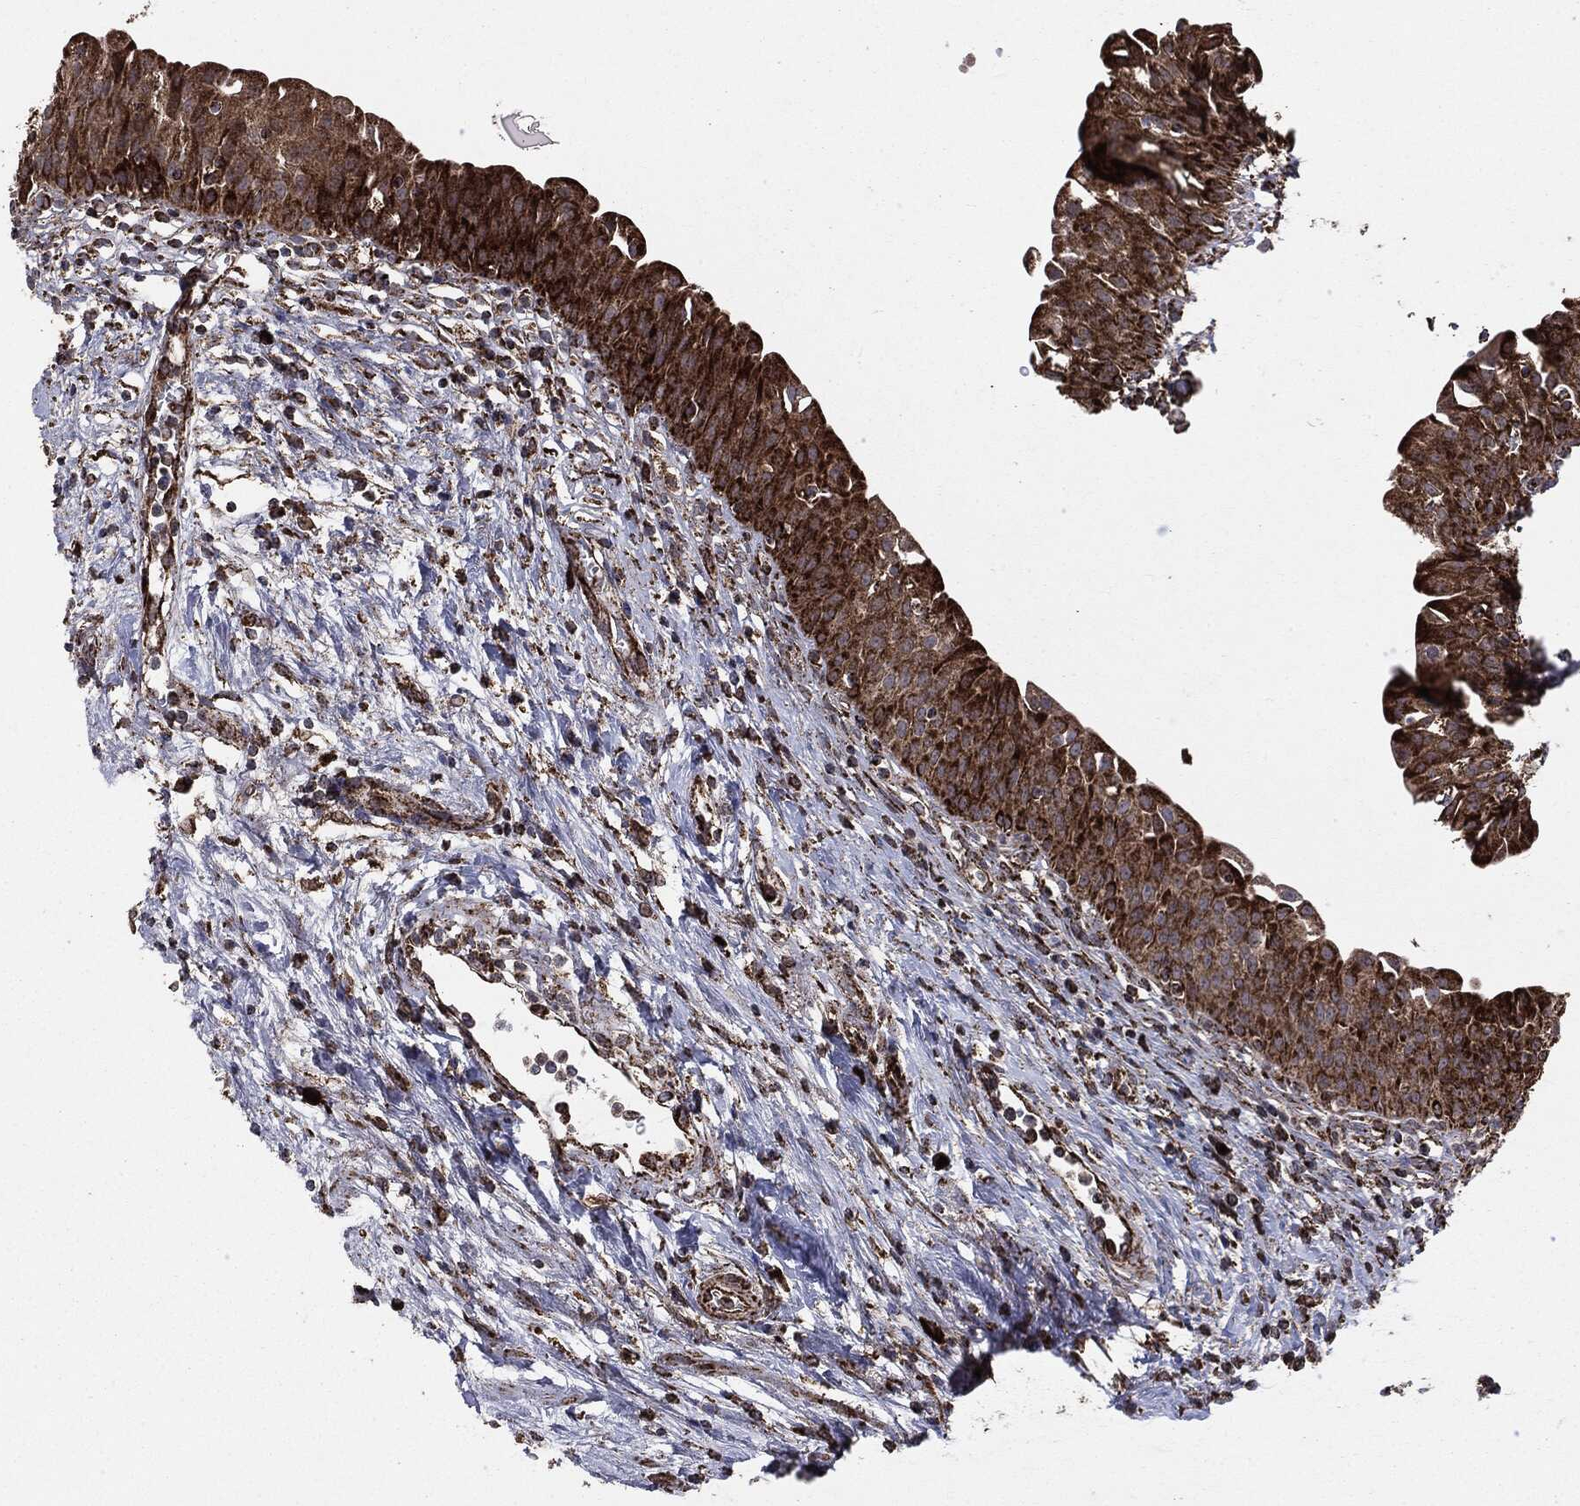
{"staining": {"intensity": "strong", "quantity": ">75%", "location": "cytoplasmic/membranous"}, "tissue": "urinary bladder", "cell_type": "Urothelial cells", "image_type": "normal", "snomed": [{"axis": "morphology", "description": "Normal tissue, NOS"}, {"axis": "topography", "description": "Urinary bladder"}], "caption": "Urothelial cells display strong cytoplasmic/membranous positivity in about >75% of cells in benign urinary bladder.", "gene": "MAP2K1", "patient": {"sex": "male", "age": 76}}